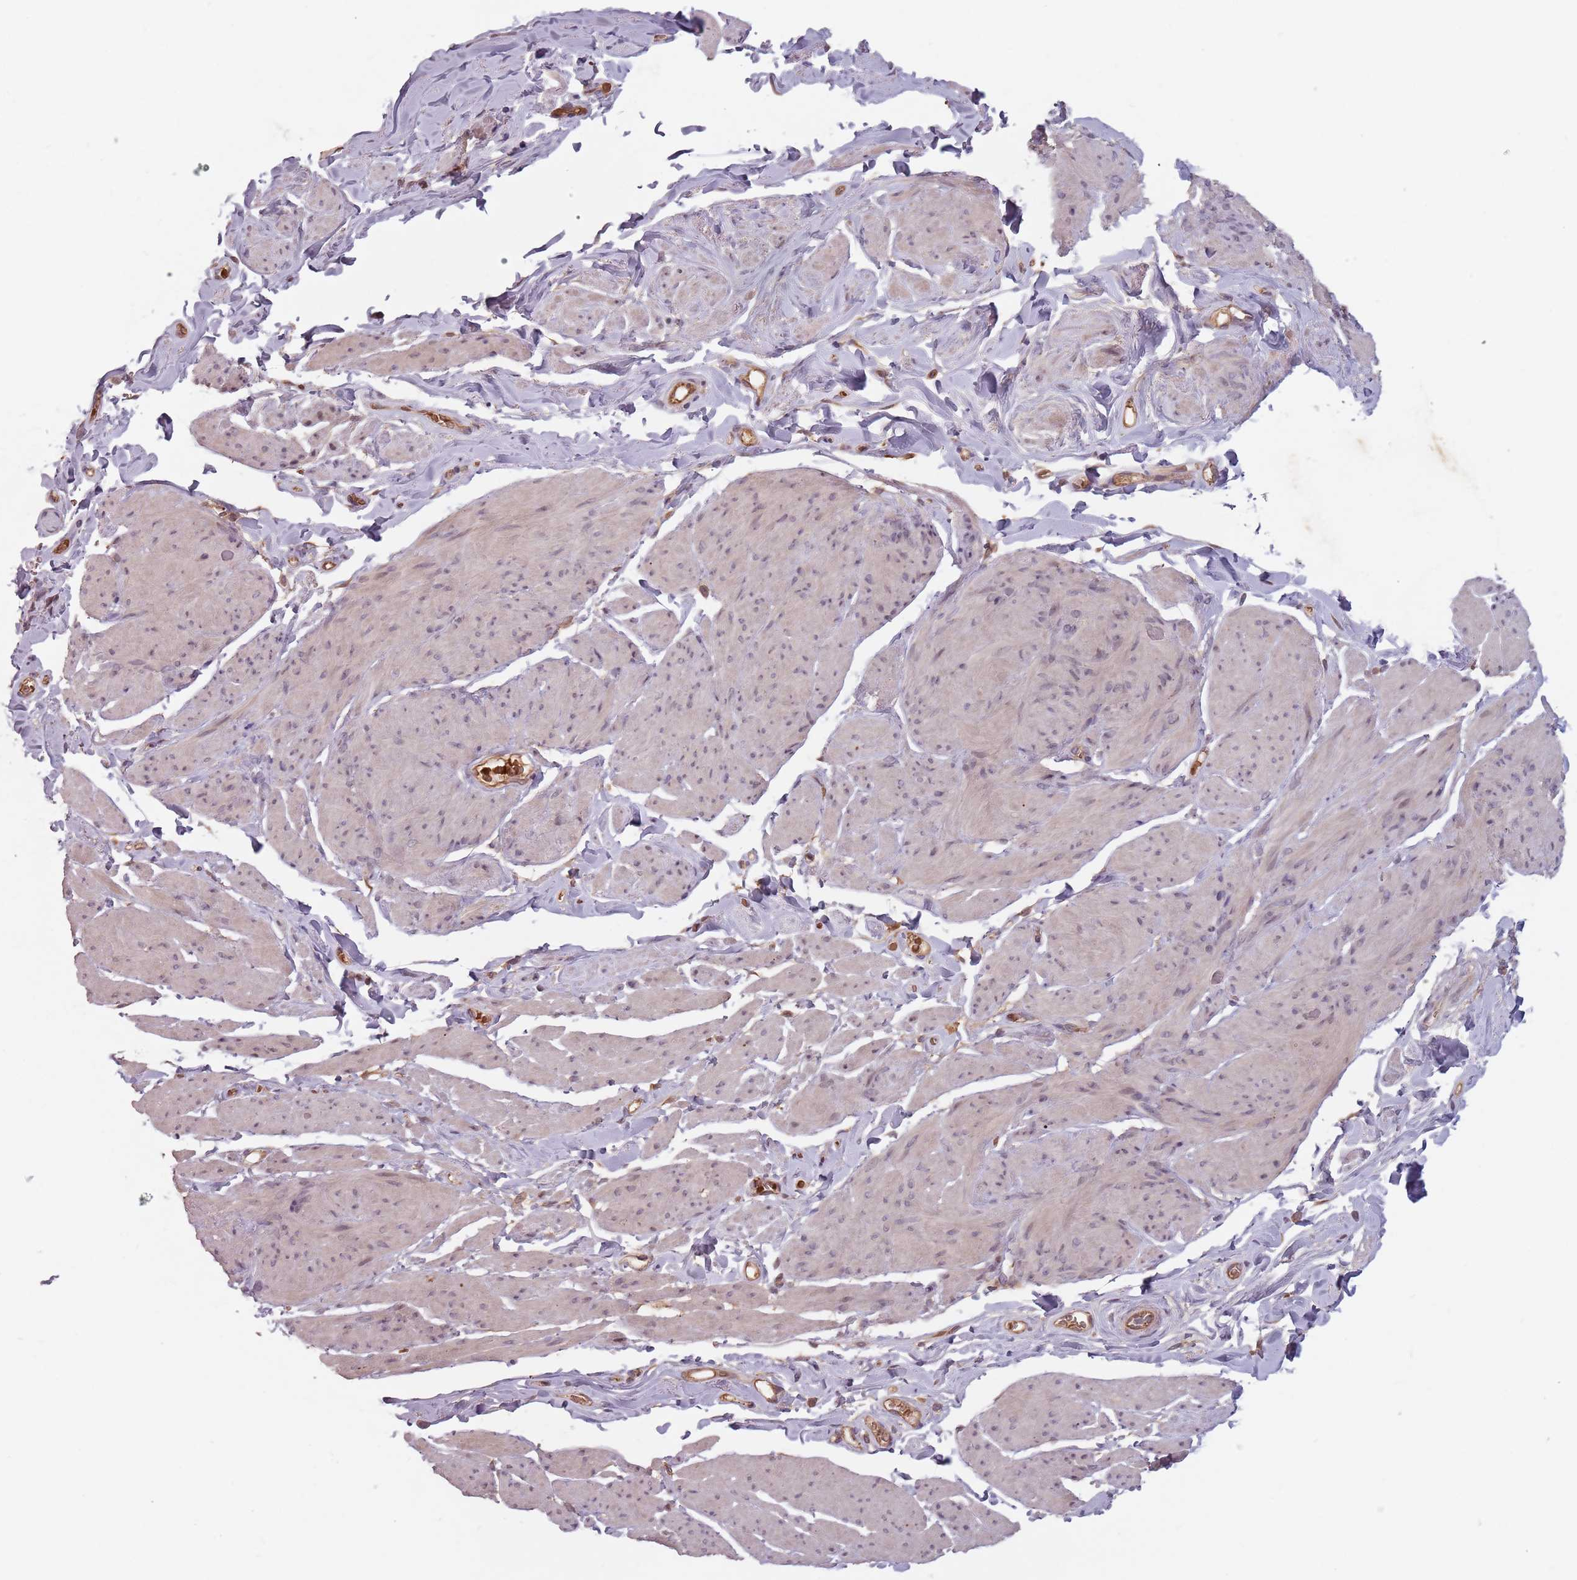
{"staining": {"intensity": "weak", "quantity": "25%-75%", "location": "nuclear"}, "tissue": "smooth muscle", "cell_type": "Smooth muscle cells", "image_type": "normal", "snomed": [{"axis": "morphology", "description": "Normal tissue, NOS"}, {"axis": "topography", "description": "Smooth muscle"}, {"axis": "topography", "description": "Peripheral nerve tissue"}], "caption": "IHC histopathology image of benign smooth muscle: smooth muscle stained using immunohistochemistry displays low levels of weak protein expression localized specifically in the nuclear of smooth muscle cells, appearing as a nuclear brown color.", "gene": "GPR180", "patient": {"sex": "male", "age": 69}}